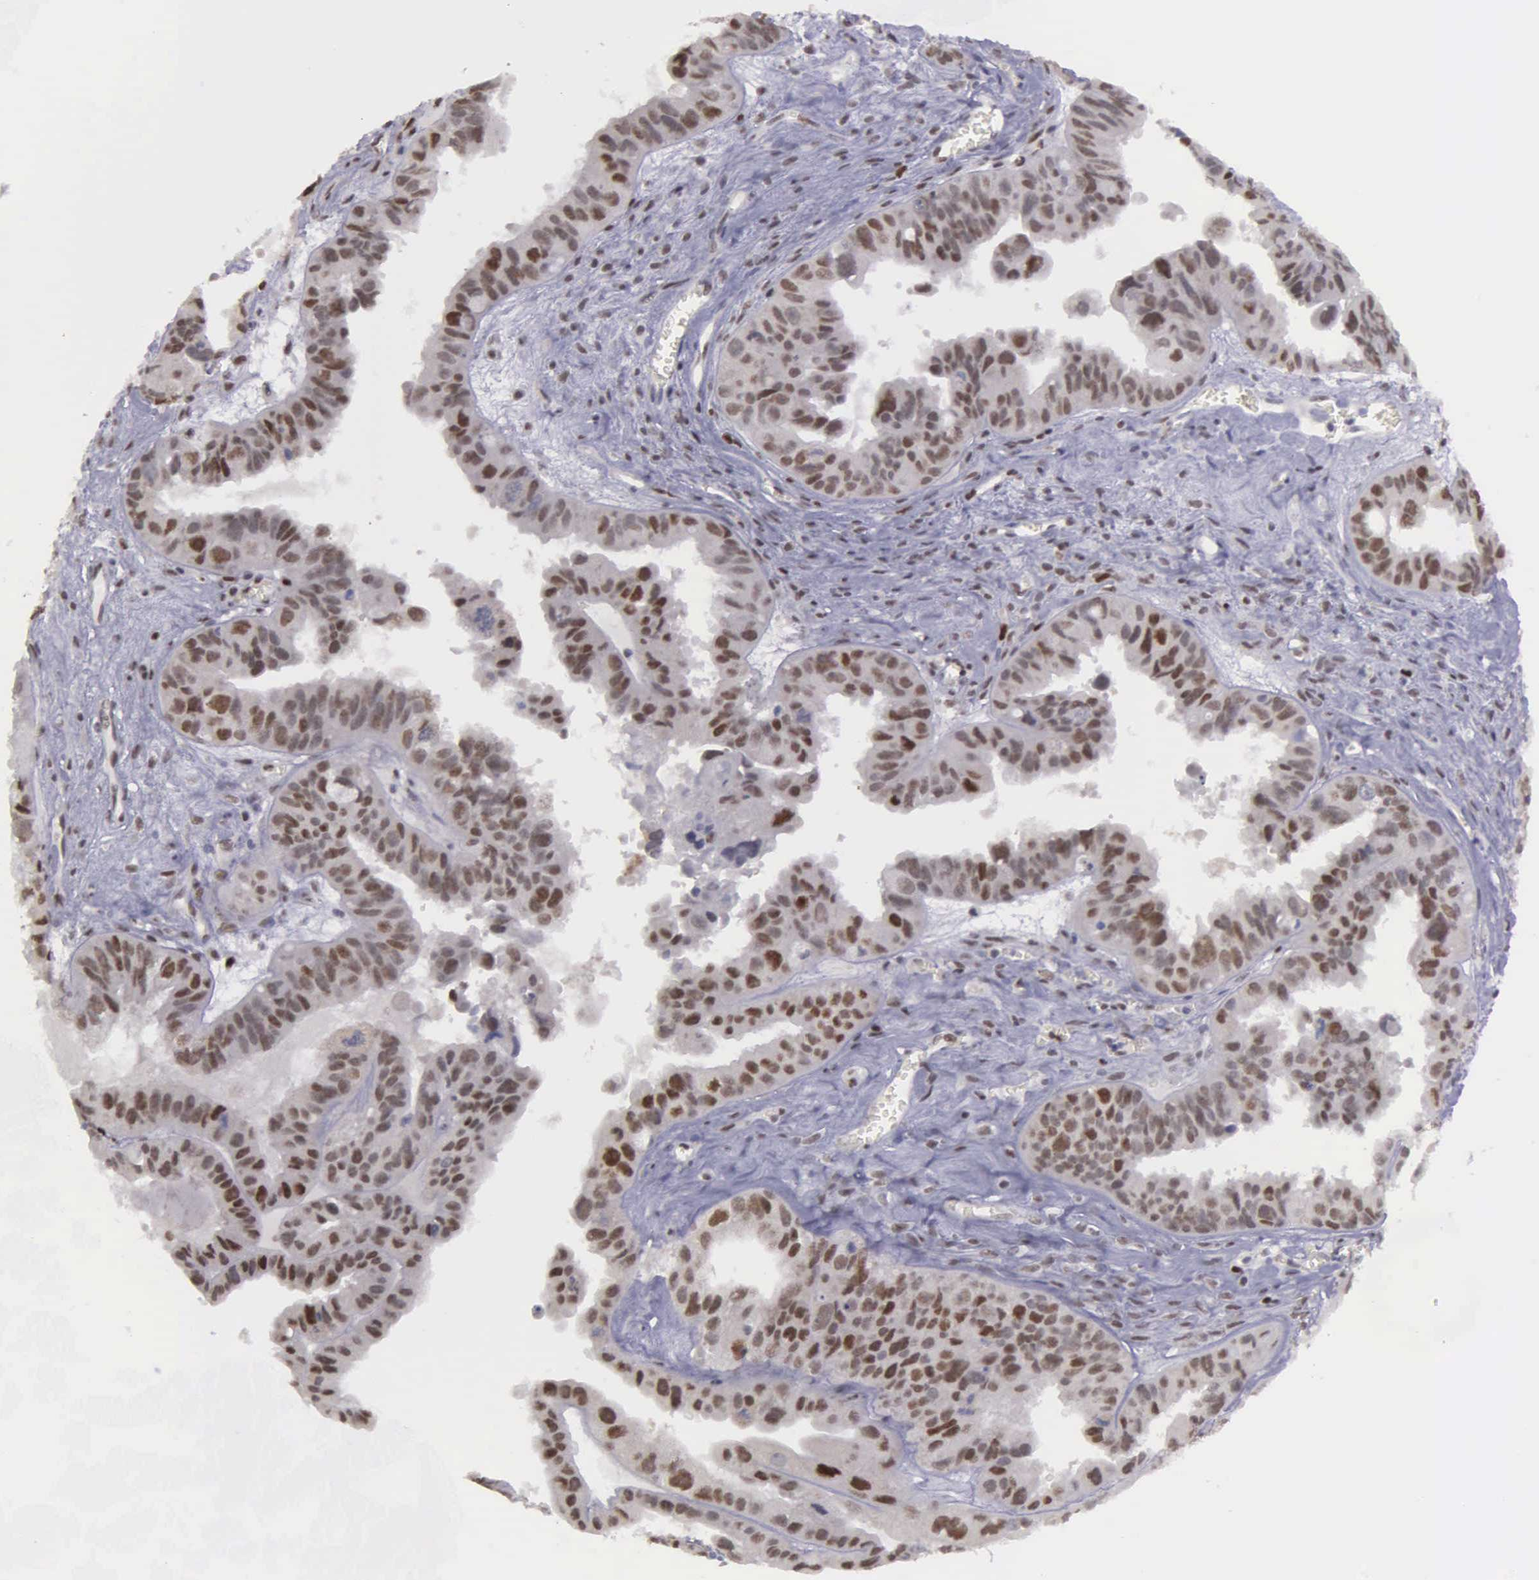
{"staining": {"intensity": "moderate", "quantity": ">75%", "location": "nuclear"}, "tissue": "ovarian cancer", "cell_type": "Tumor cells", "image_type": "cancer", "snomed": [{"axis": "morphology", "description": "Carcinoma, endometroid"}, {"axis": "topography", "description": "Ovary"}], "caption": "There is medium levels of moderate nuclear expression in tumor cells of ovarian cancer, as demonstrated by immunohistochemical staining (brown color).", "gene": "UBR7", "patient": {"sex": "female", "age": 85}}